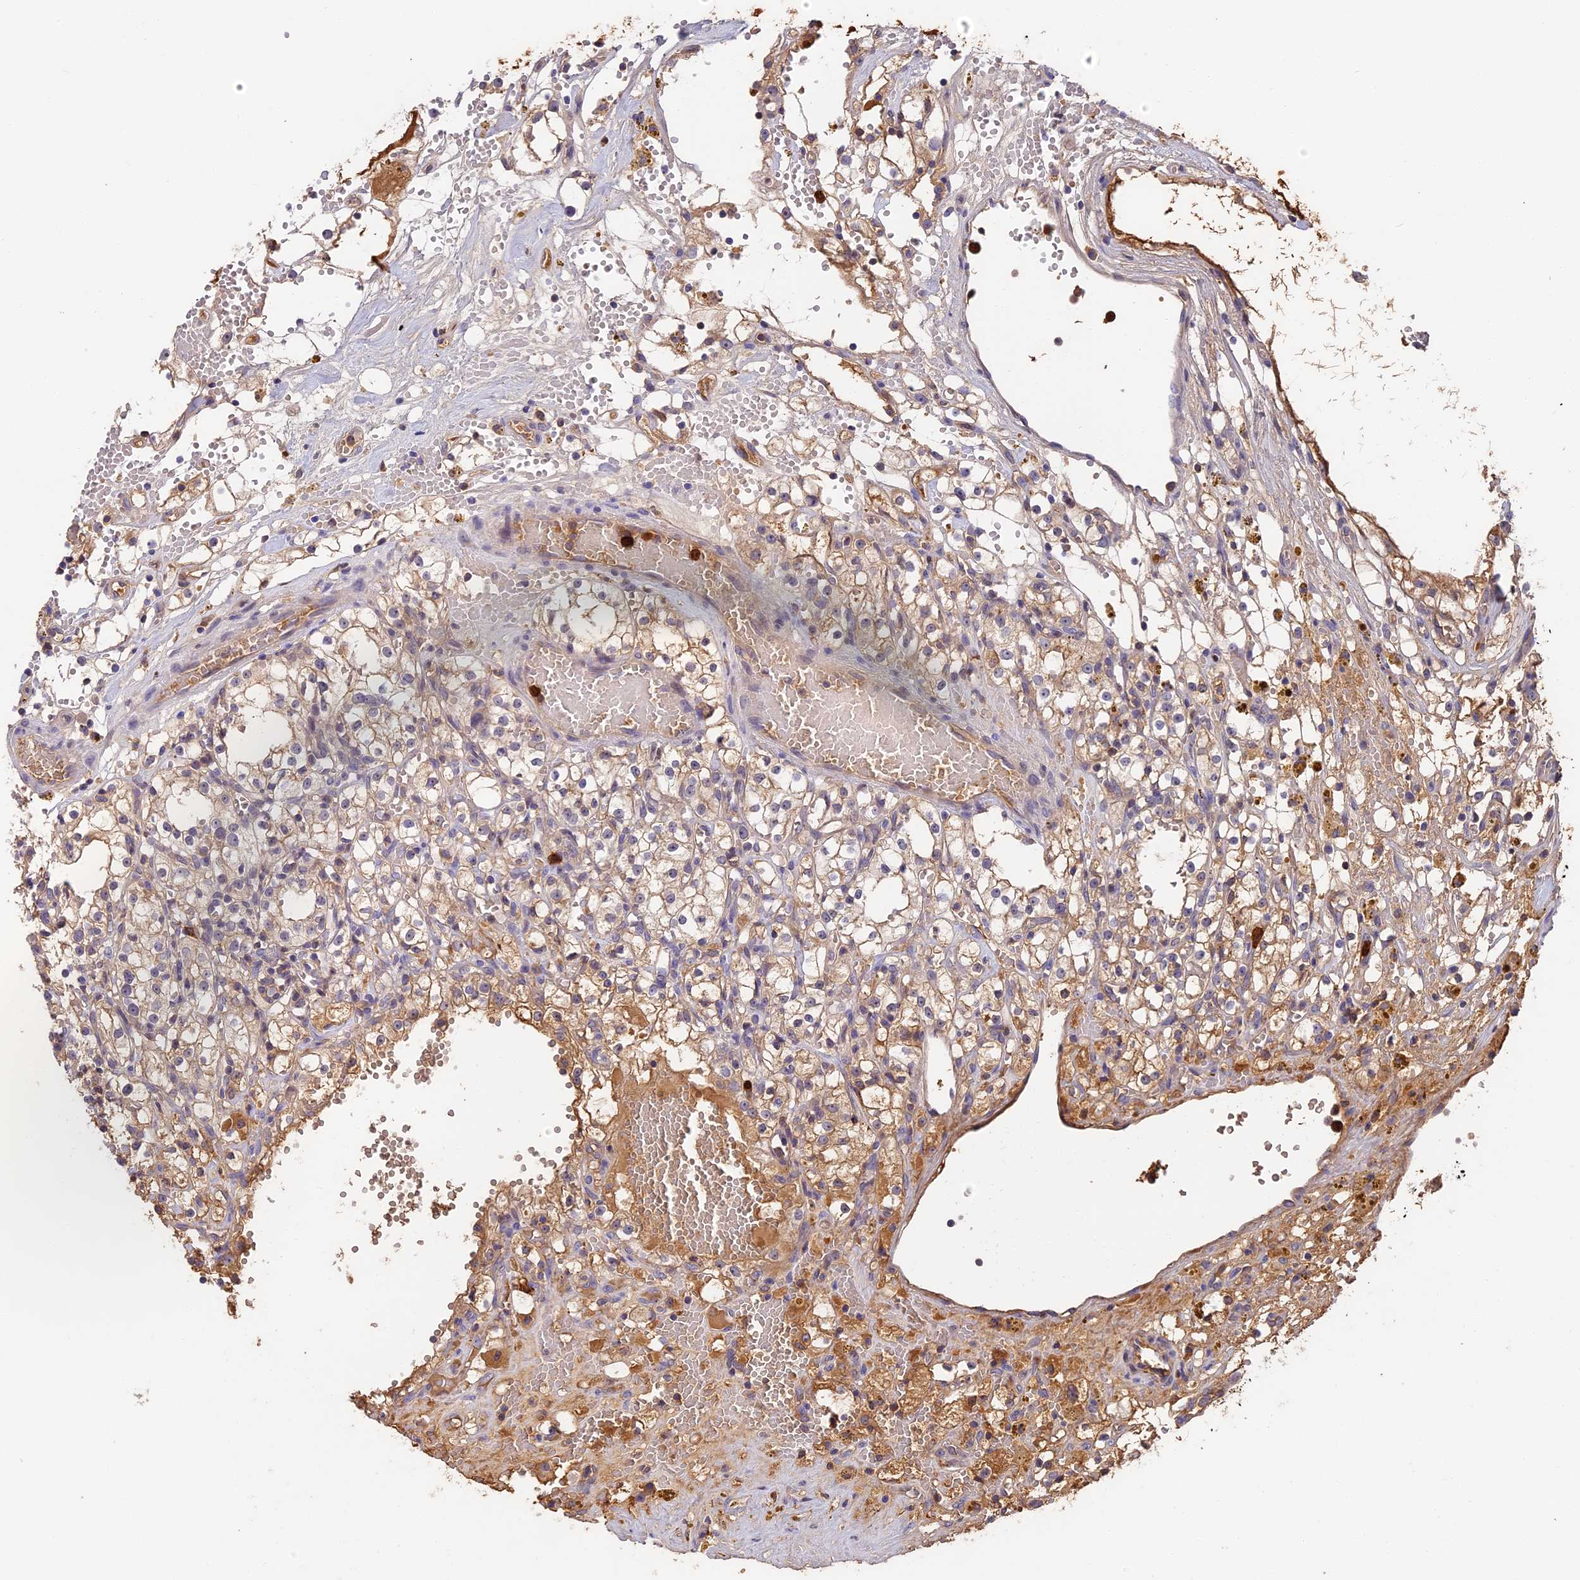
{"staining": {"intensity": "moderate", "quantity": "25%-75%", "location": "cytoplasmic/membranous"}, "tissue": "renal cancer", "cell_type": "Tumor cells", "image_type": "cancer", "snomed": [{"axis": "morphology", "description": "Adenocarcinoma, NOS"}, {"axis": "topography", "description": "Kidney"}], "caption": "A brown stain highlights moderate cytoplasmic/membranous positivity of a protein in renal cancer tumor cells.", "gene": "ADGRD1", "patient": {"sex": "male", "age": 56}}